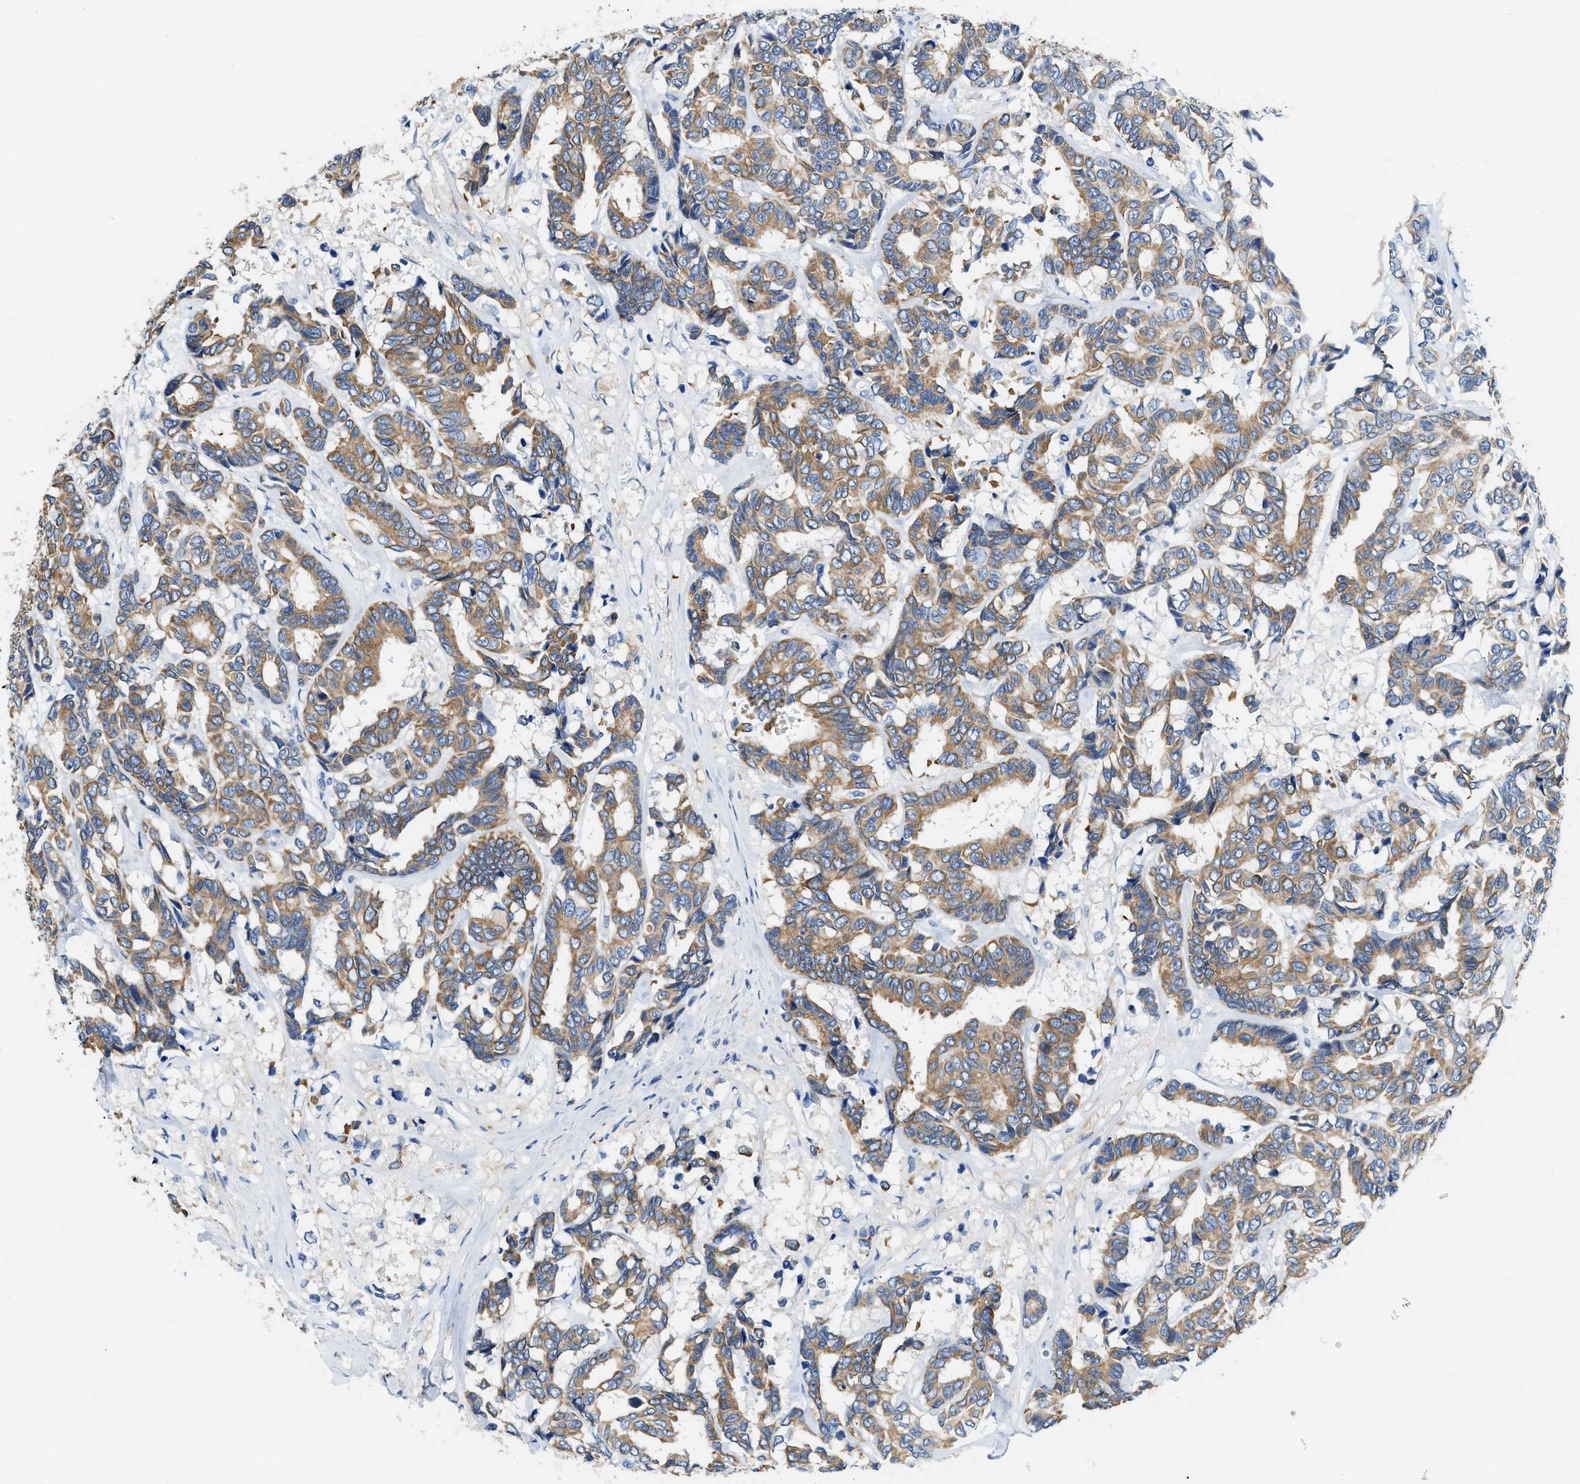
{"staining": {"intensity": "moderate", "quantity": ">75%", "location": "cytoplasmic/membranous"}, "tissue": "breast cancer", "cell_type": "Tumor cells", "image_type": "cancer", "snomed": [{"axis": "morphology", "description": "Duct carcinoma"}, {"axis": "topography", "description": "Breast"}], "caption": "There is medium levels of moderate cytoplasmic/membranous staining in tumor cells of breast cancer (infiltrating ductal carcinoma), as demonstrated by immunohistochemical staining (brown color).", "gene": "BPGM", "patient": {"sex": "female", "age": 87}}